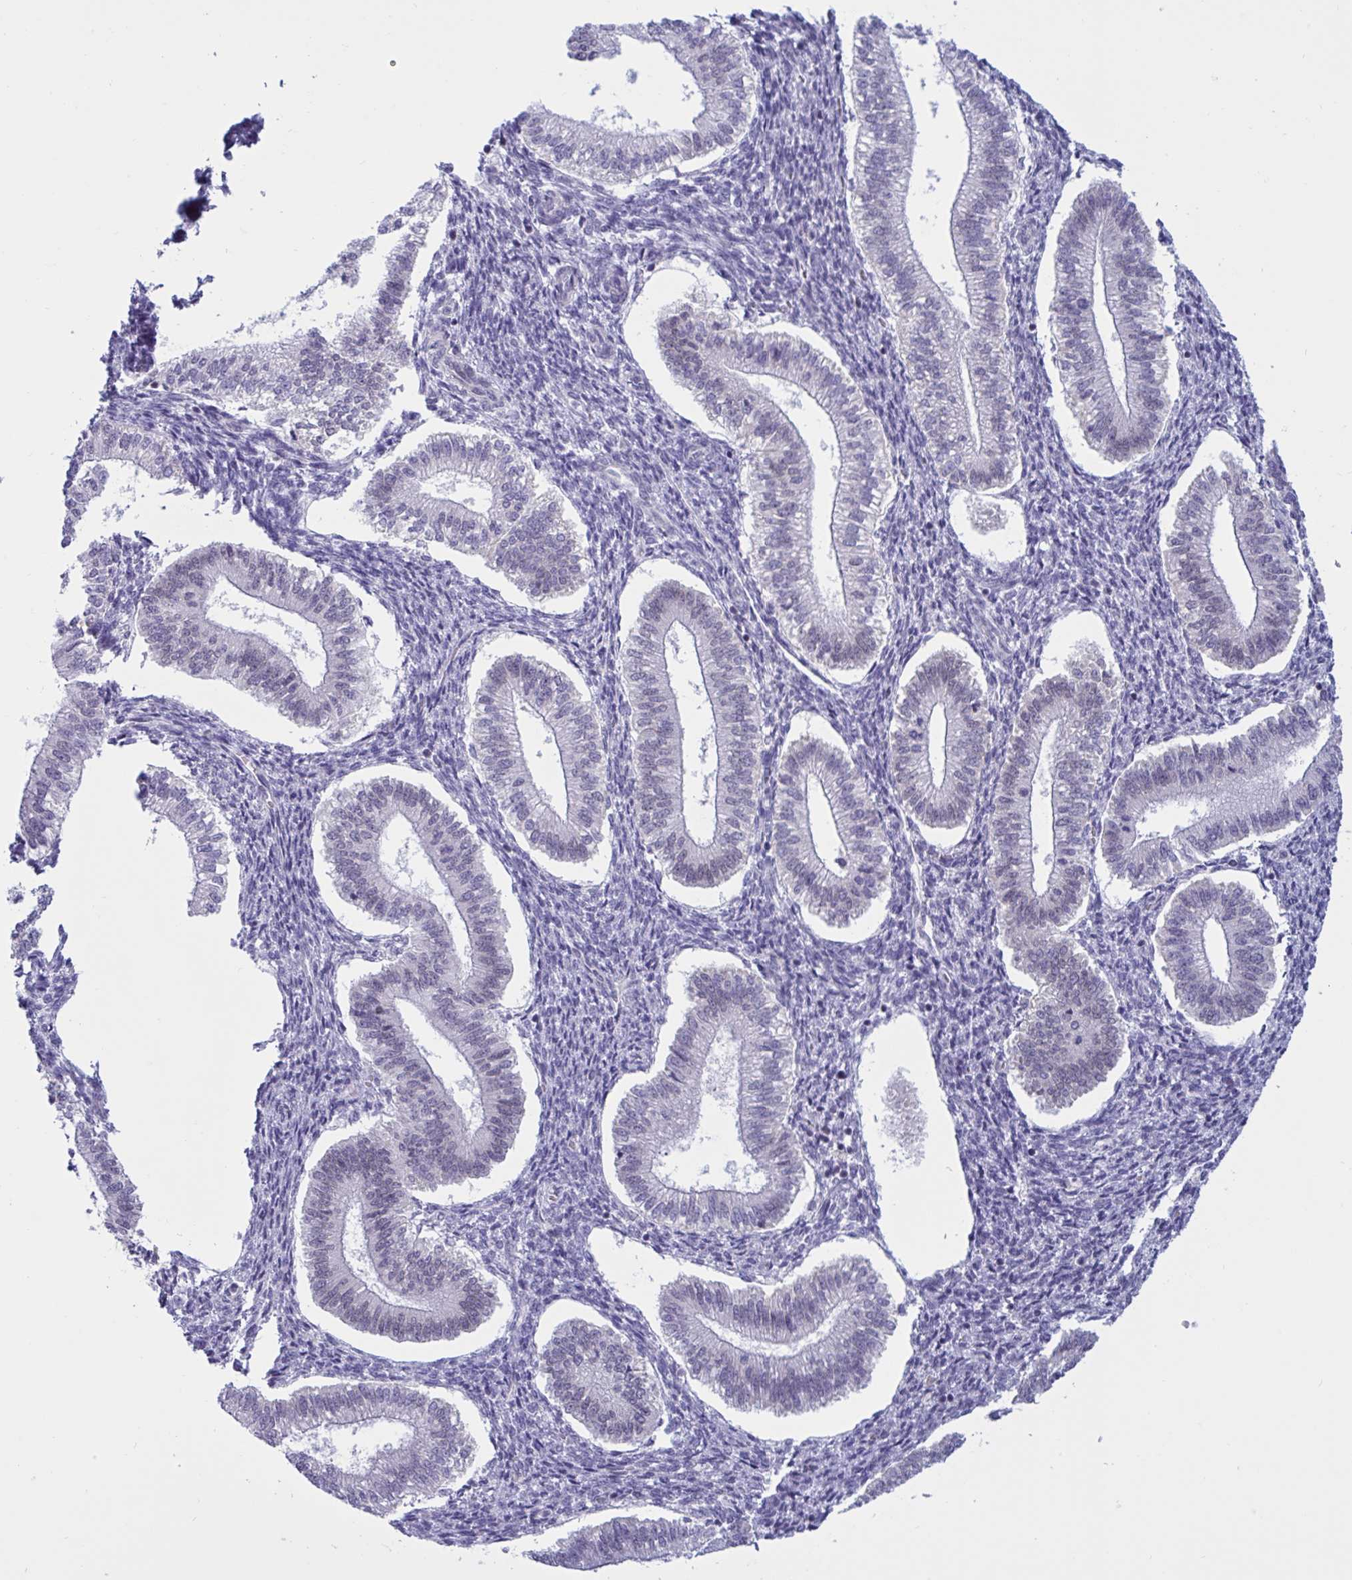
{"staining": {"intensity": "negative", "quantity": "none", "location": "none"}, "tissue": "endometrium", "cell_type": "Cells in endometrial stroma", "image_type": "normal", "snomed": [{"axis": "morphology", "description": "Normal tissue, NOS"}, {"axis": "topography", "description": "Endometrium"}], "caption": "An IHC histopathology image of benign endometrium is shown. There is no staining in cells in endometrial stroma of endometrium.", "gene": "DOCK11", "patient": {"sex": "female", "age": 25}}